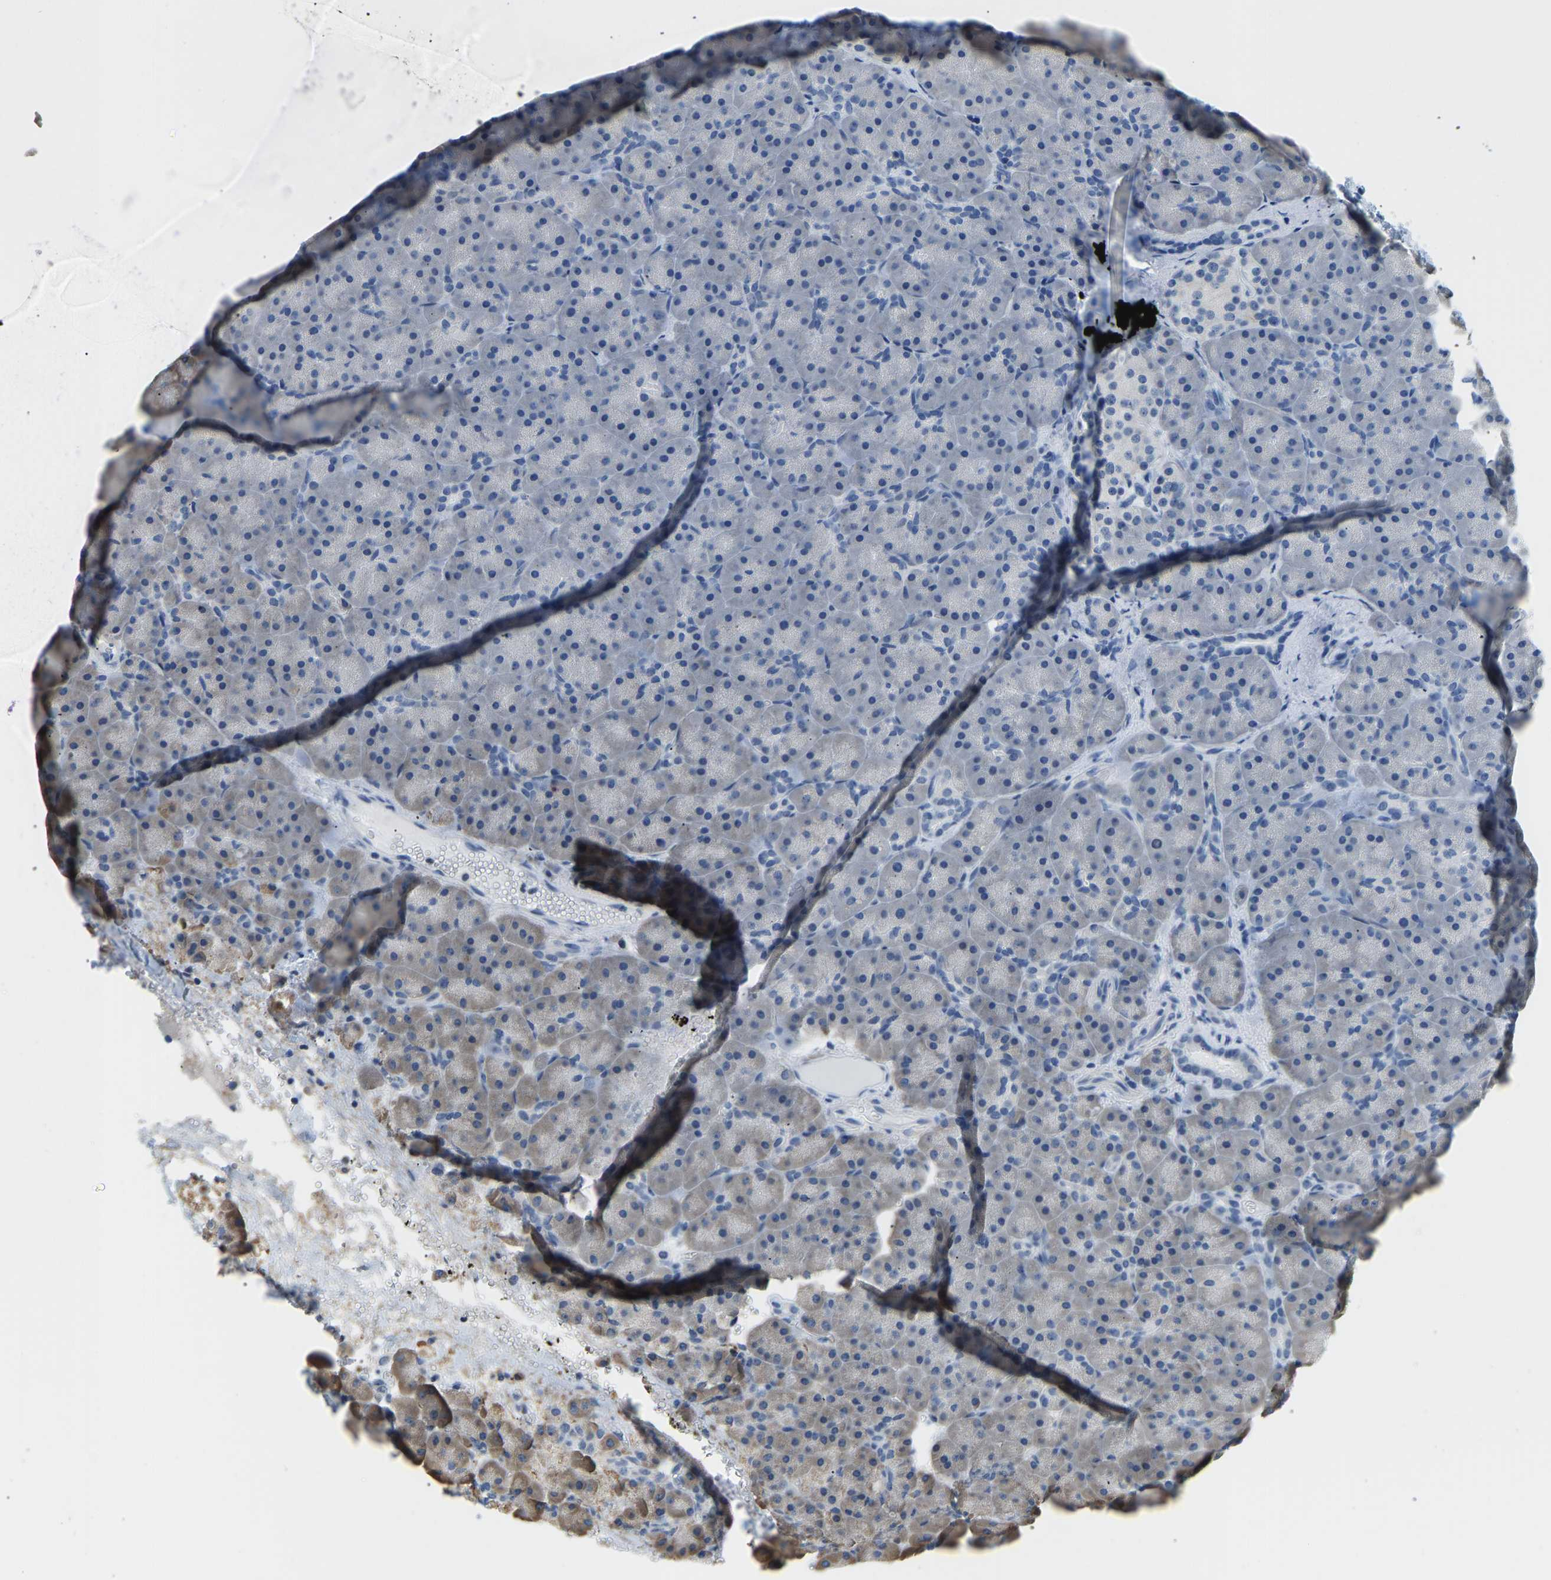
{"staining": {"intensity": "moderate", "quantity": "<25%", "location": "cytoplasmic/membranous"}, "tissue": "pancreas", "cell_type": "Exocrine glandular cells", "image_type": "normal", "snomed": [{"axis": "morphology", "description": "Normal tissue, NOS"}, {"axis": "topography", "description": "Pancreas"}], "caption": "This histopathology image exhibits benign pancreas stained with immunohistochemistry (IHC) to label a protein in brown. The cytoplasmic/membranous of exocrine glandular cells show moderate positivity for the protein. Nuclei are counter-stained blue.", "gene": "VRK1", "patient": {"sex": "male", "age": 66}}